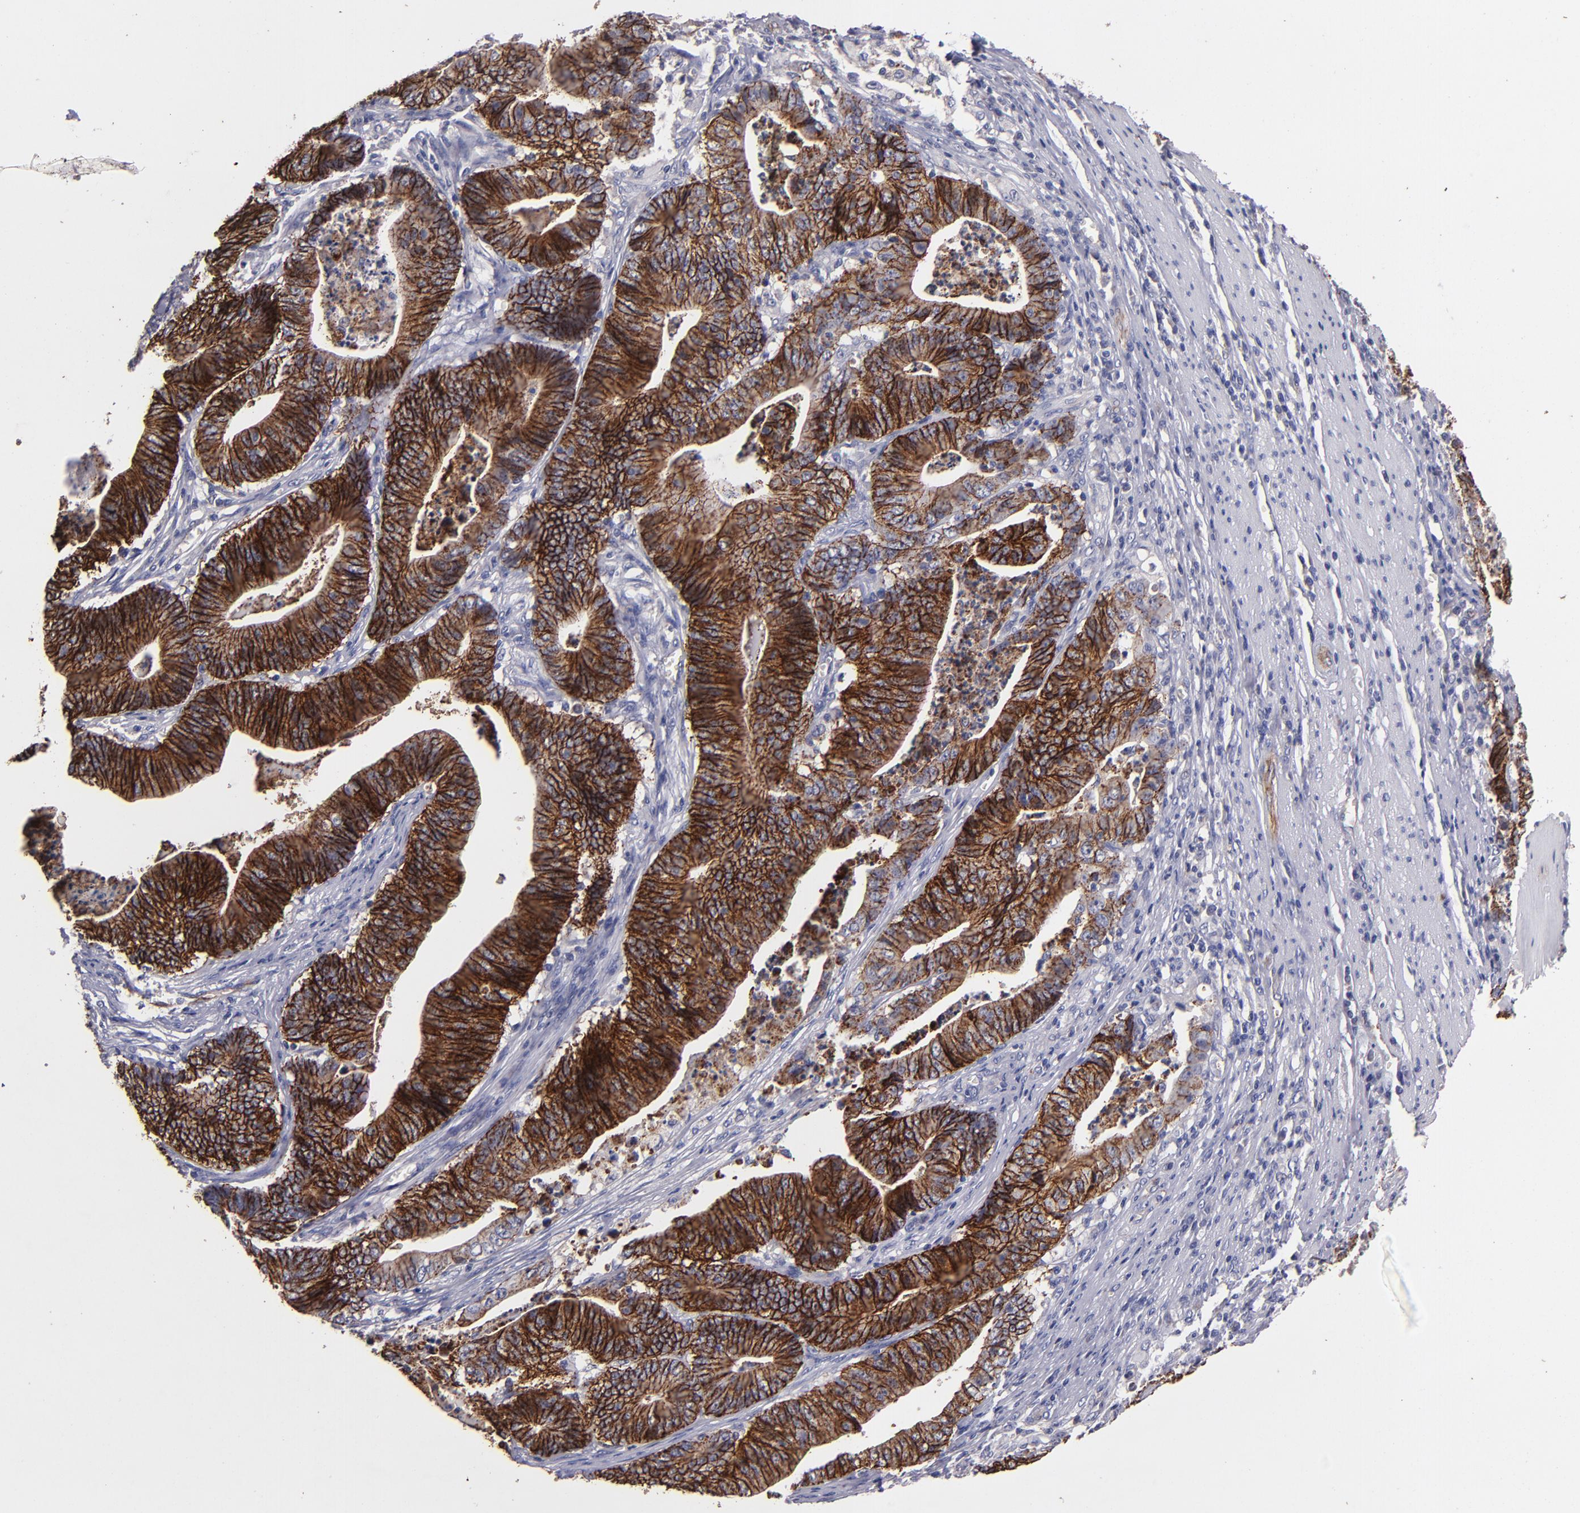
{"staining": {"intensity": "strong", "quantity": ">75%", "location": "cytoplasmic/membranous"}, "tissue": "stomach cancer", "cell_type": "Tumor cells", "image_type": "cancer", "snomed": [{"axis": "morphology", "description": "Adenocarcinoma, NOS"}, {"axis": "topography", "description": "Stomach, lower"}], "caption": "Stomach cancer (adenocarcinoma) stained with a protein marker displays strong staining in tumor cells.", "gene": "CLDN5", "patient": {"sex": "female", "age": 86}}